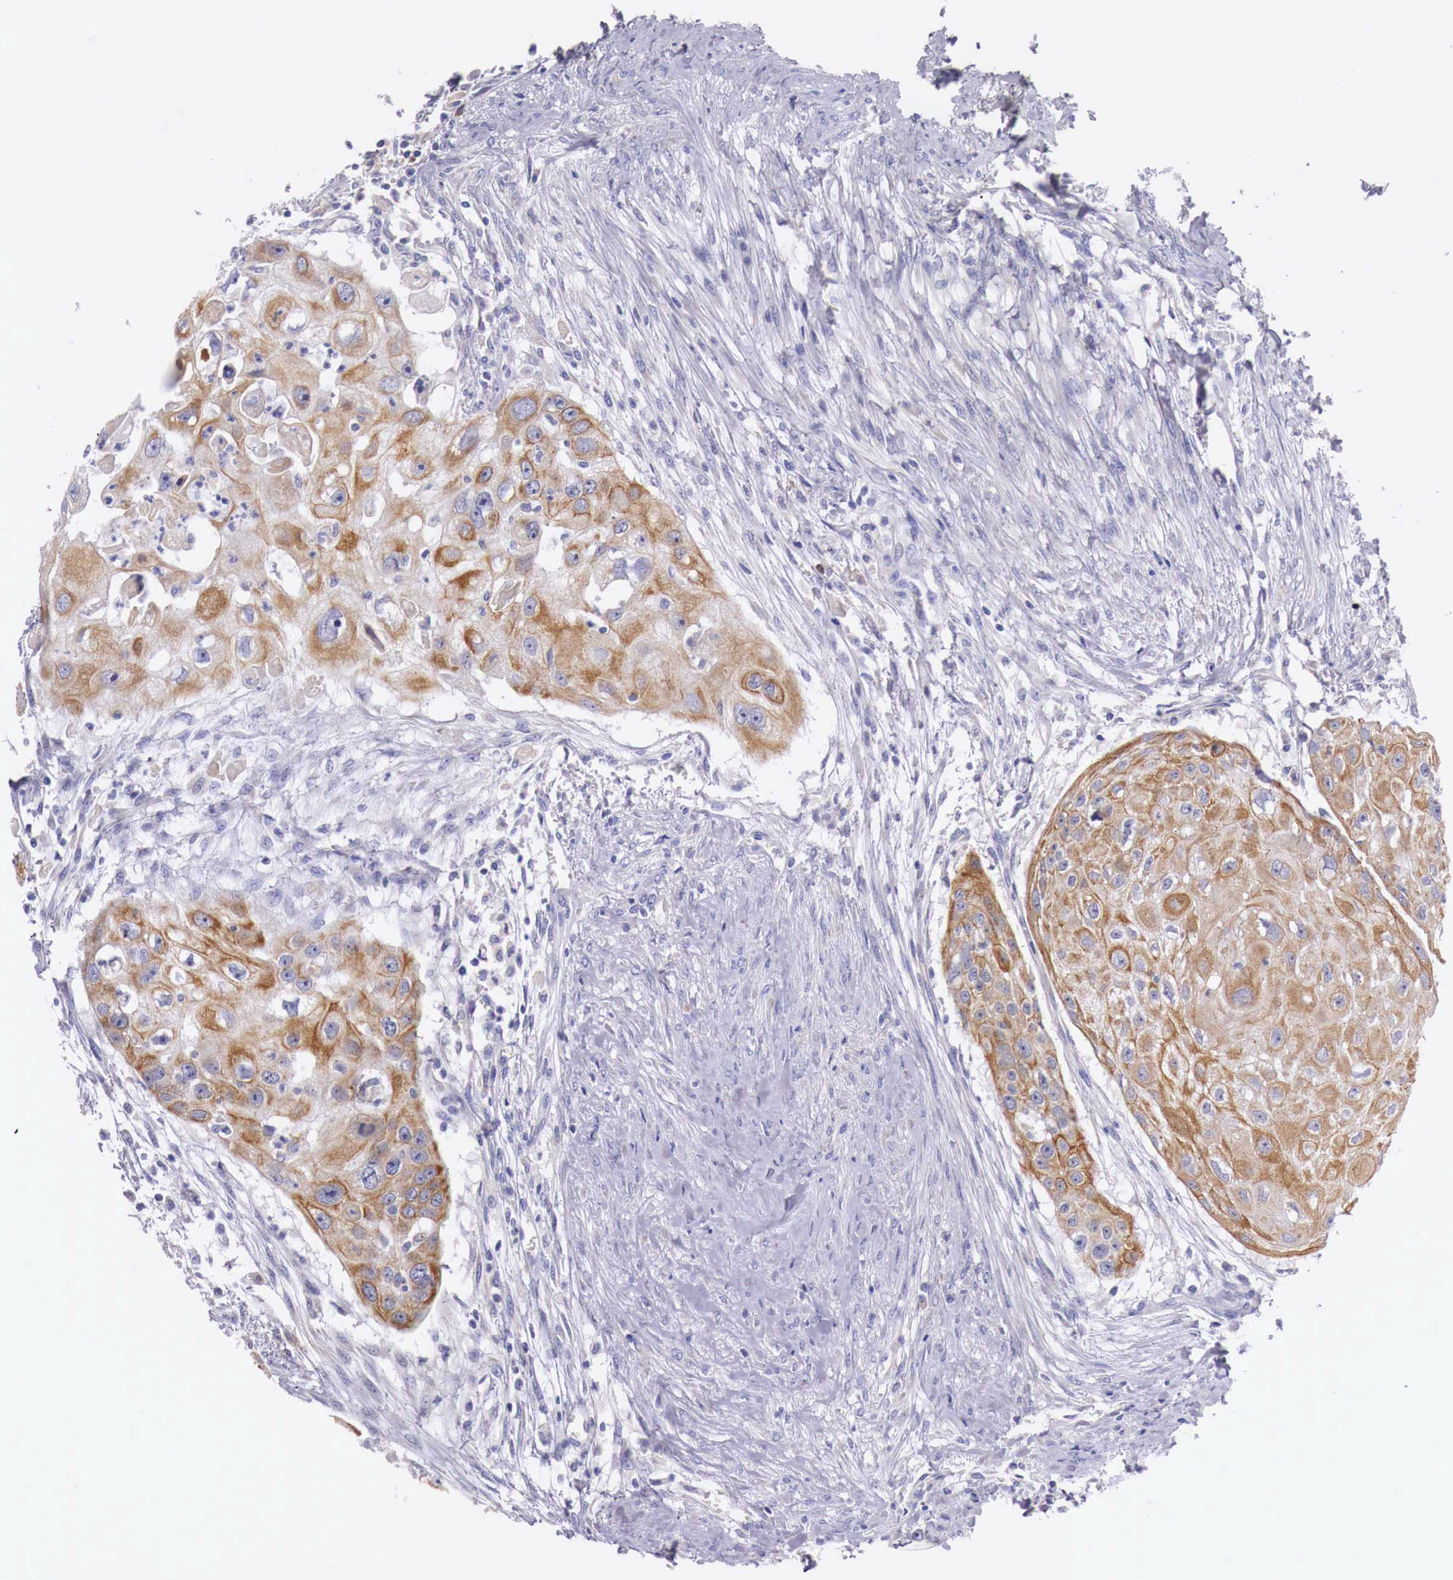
{"staining": {"intensity": "moderate", "quantity": ">75%", "location": "cytoplasmic/membranous"}, "tissue": "head and neck cancer", "cell_type": "Tumor cells", "image_type": "cancer", "snomed": [{"axis": "morphology", "description": "Squamous cell carcinoma, NOS"}, {"axis": "topography", "description": "Head-Neck"}], "caption": "The image demonstrates a brown stain indicating the presence of a protein in the cytoplasmic/membranous of tumor cells in head and neck cancer (squamous cell carcinoma).", "gene": "NREP", "patient": {"sex": "male", "age": 64}}